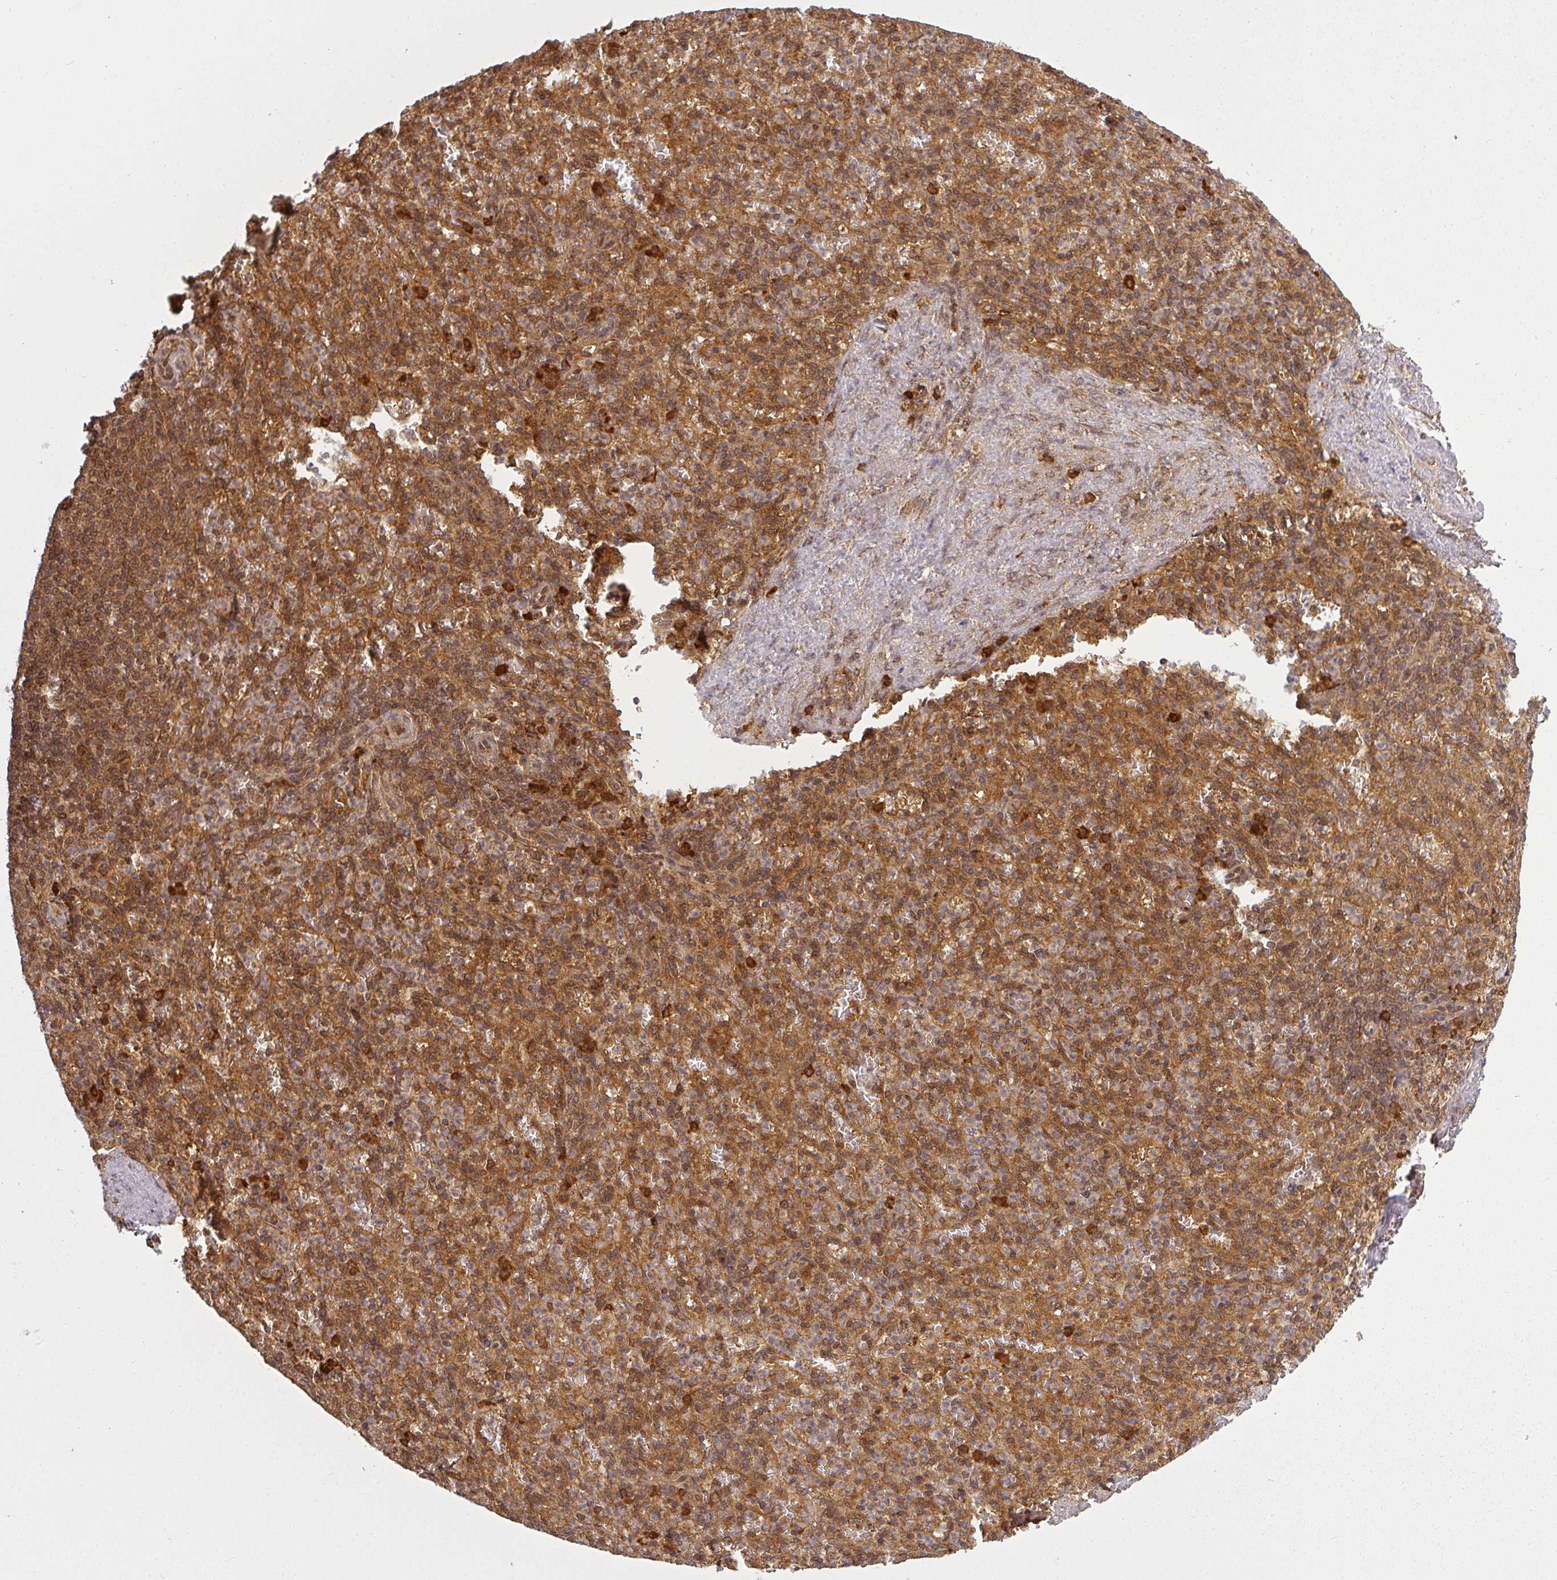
{"staining": {"intensity": "strong", "quantity": ">75%", "location": "cytoplasmic/membranous"}, "tissue": "spleen", "cell_type": "Cells in red pulp", "image_type": "normal", "snomed": [{"axis": "morphology", "description": "Normal tissue, NOS"}, {"axis": "topography", "description": "Spleen"}], "caption": "Immunohistochemical staining of unremarkable spleen demonstrates strong cytoplasmic/membranous protein expression in about >75% of cells in red pulp.", "gene": "PPP6R3", "patient": {"sex": "female", "age": 74}}